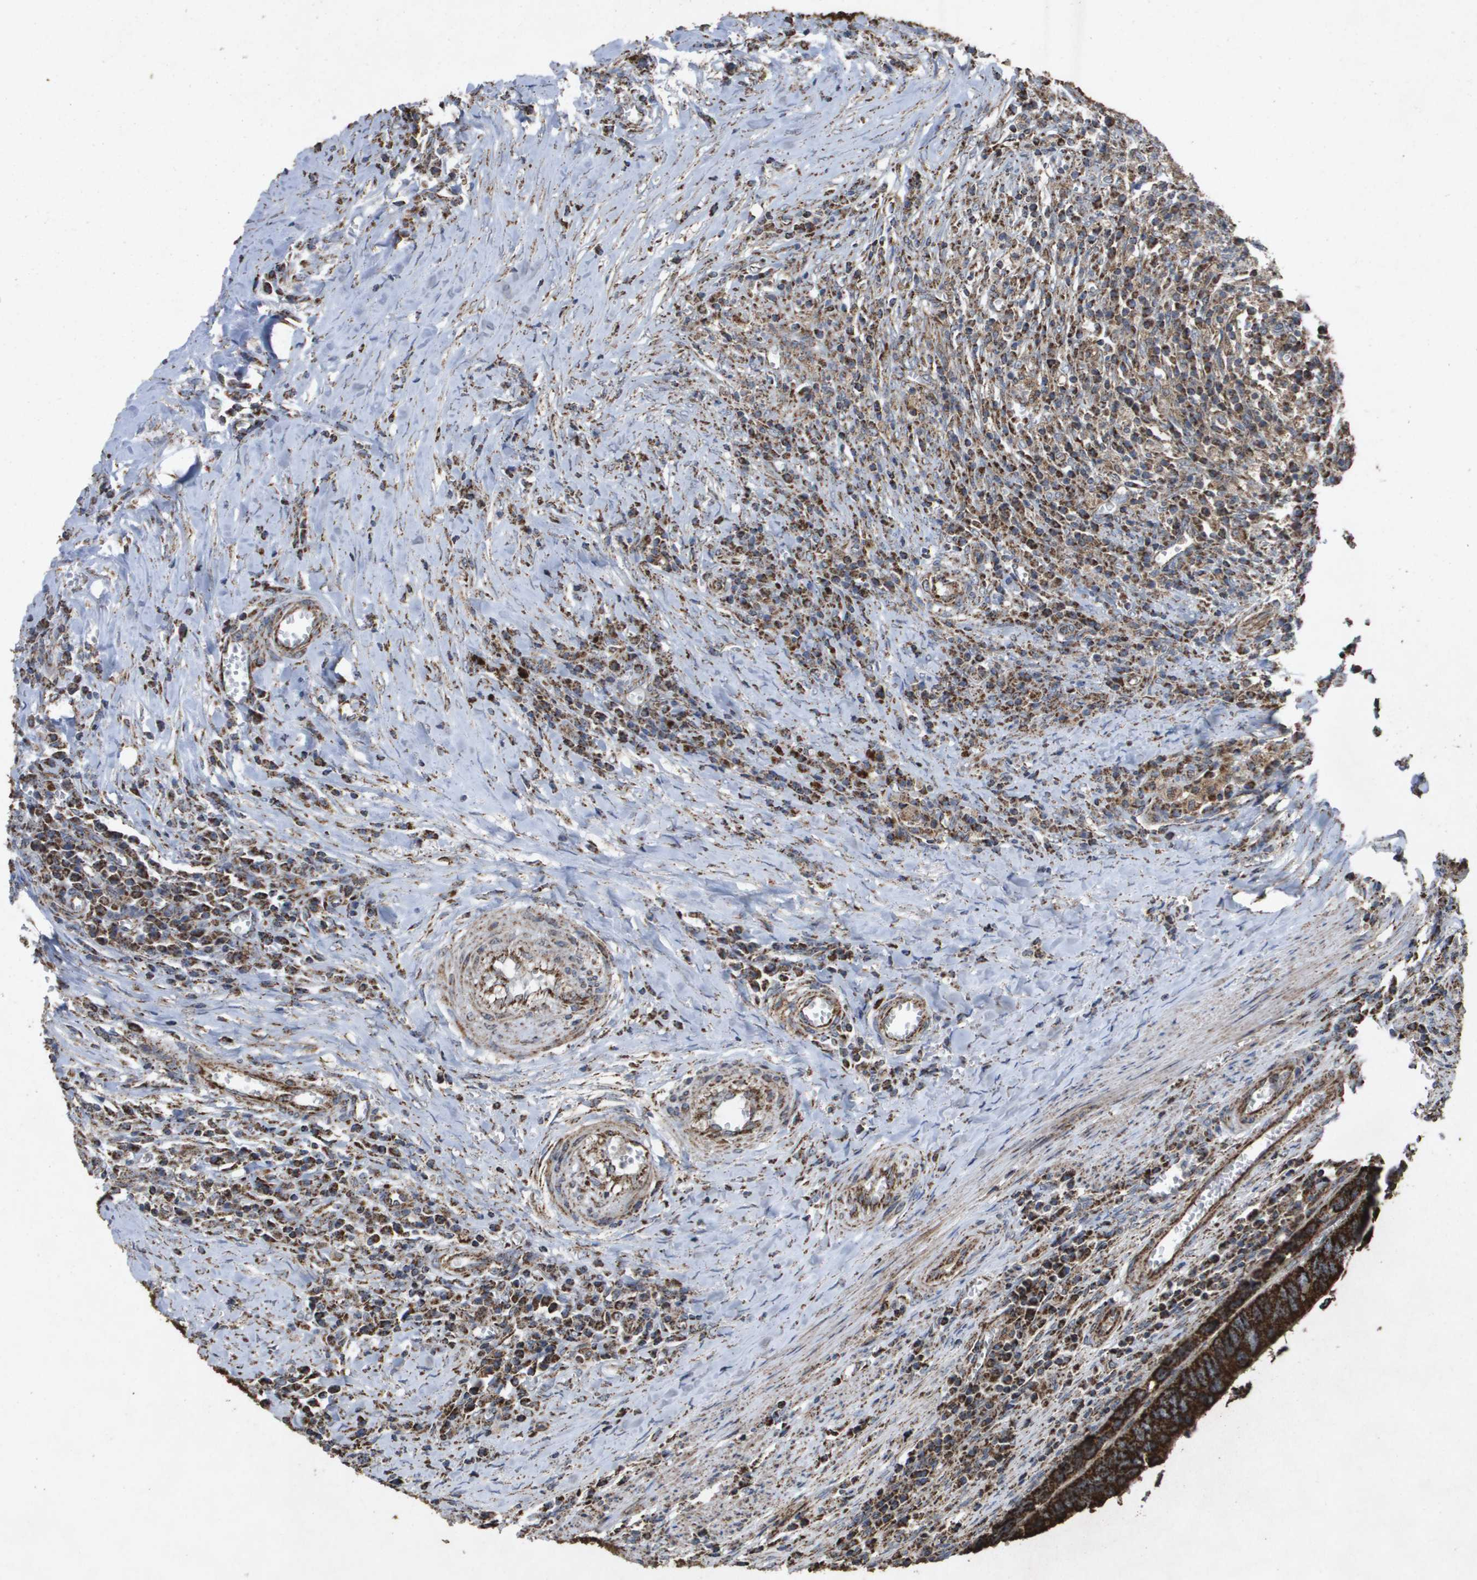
{"staining": {"intensity": "strong", "quantity": ">75%", "location": "cytoplasmic/membranous"}, "tissue": "colorectal cancer", "cell_type": "Tumor cells", "image_type": "cancer", "snomed": [{"axis": "morphology", "description": "Adenocarcinoma, NOS"}, {"axis": "topography", "description": "Colon"}], "caption": "The histopathology image reveals immunohistochemical staining of colorectal cancer. There is strong cytoplasmic/membranous staining is appreciated in about >75% of tumor cells. (DAB IHC, brown staining for protein, blue staining for nuclei).", "gene": "HSPE1", "patient": {"sex": "male", "age": 72}}